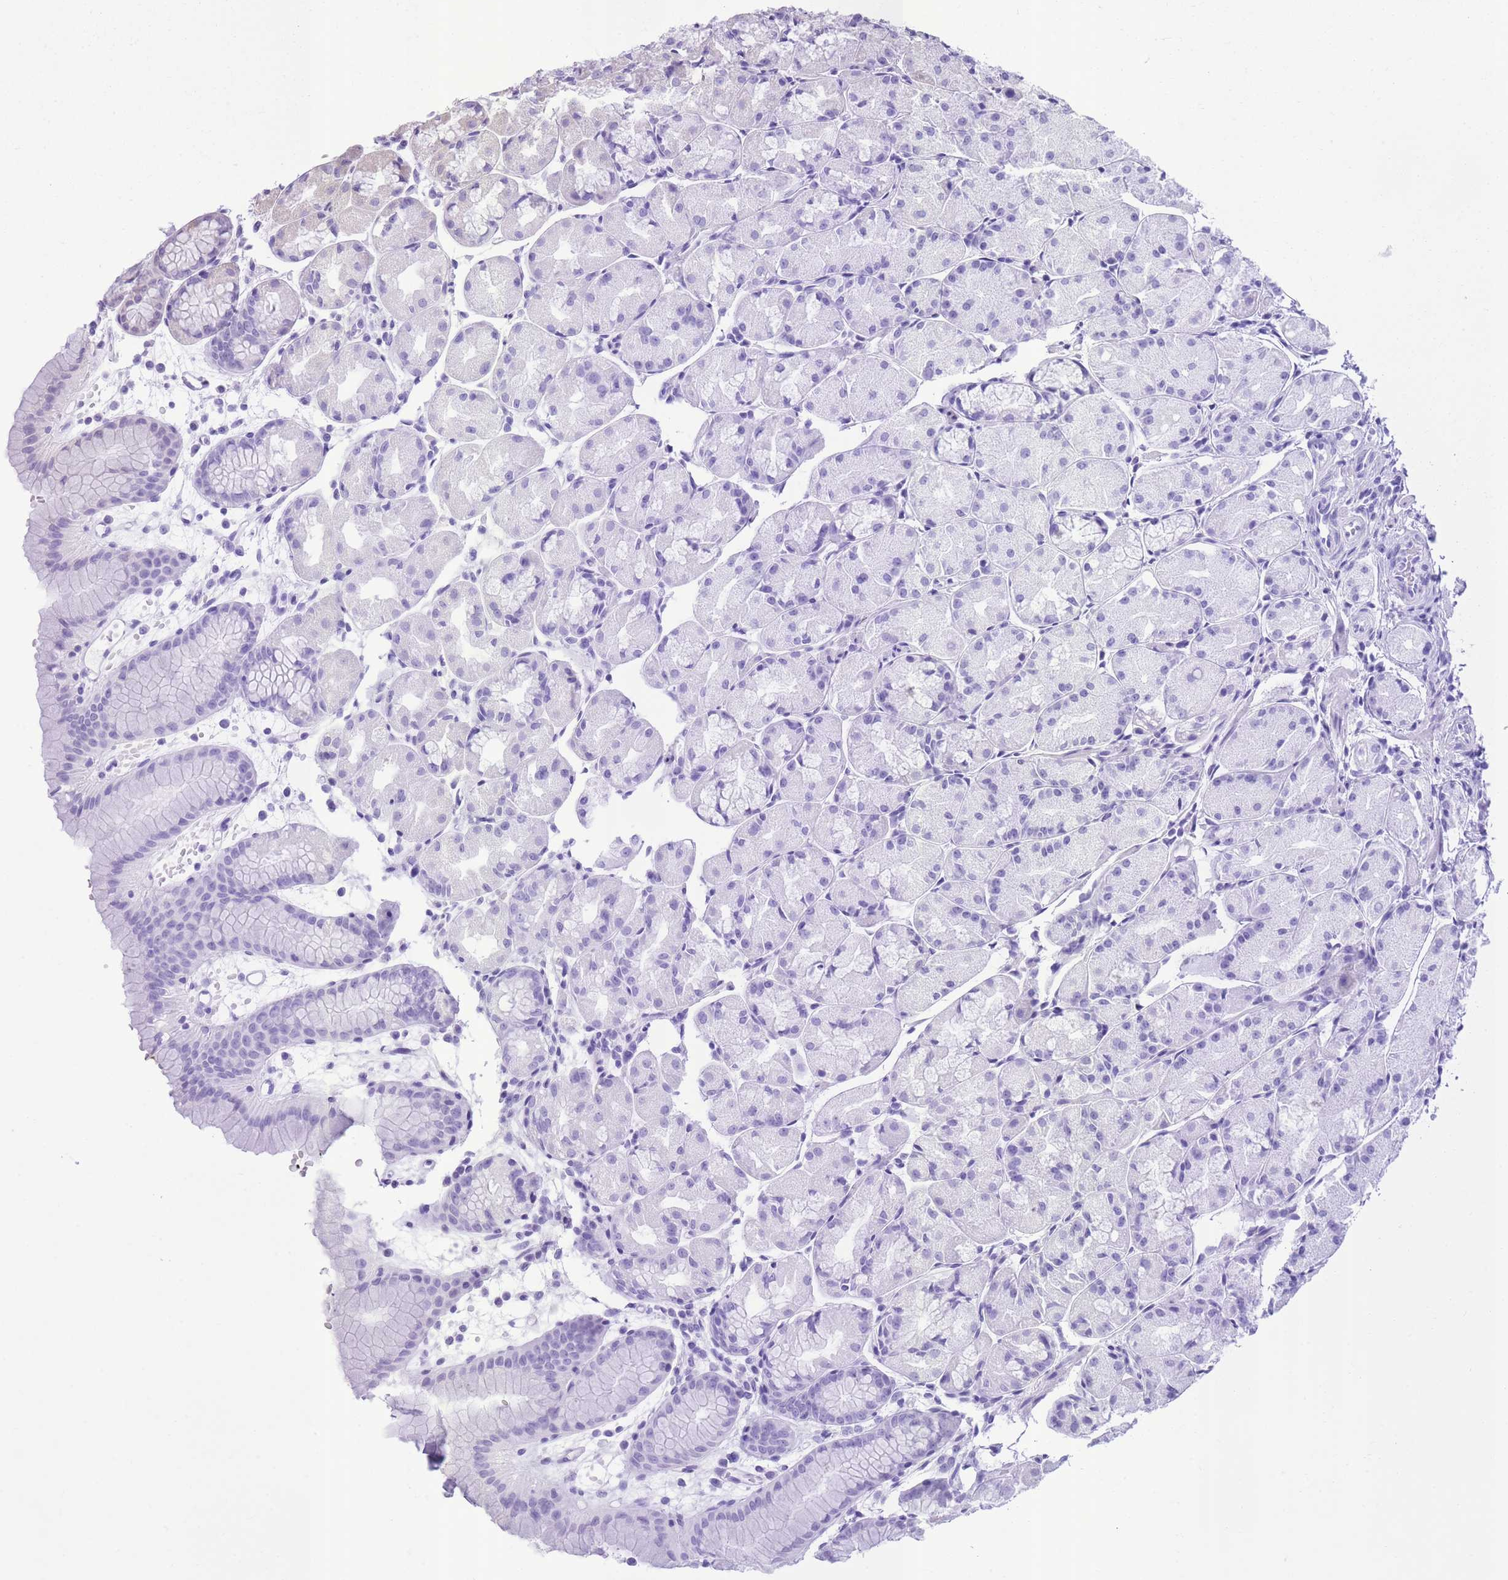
{"staining": {"intensity": "negative", "quantity": "none", "location": "none"}, "tissue": "stomach", "cell_type": "Glandular cells", "image_type": "normal", "snomed": [{"axis": "morphology", "description": "Normal tissue, NOS"}, {"axis": "topography", "description": "Stomach, upper"}], "caption": "DAB immunohistochemical staining of benign human stomach reveals no significant positivity in glandular cells. Nuclei are stained in blue.", "gene": "SLC4A4", "patient": {"sex": "male", "age": 47}}